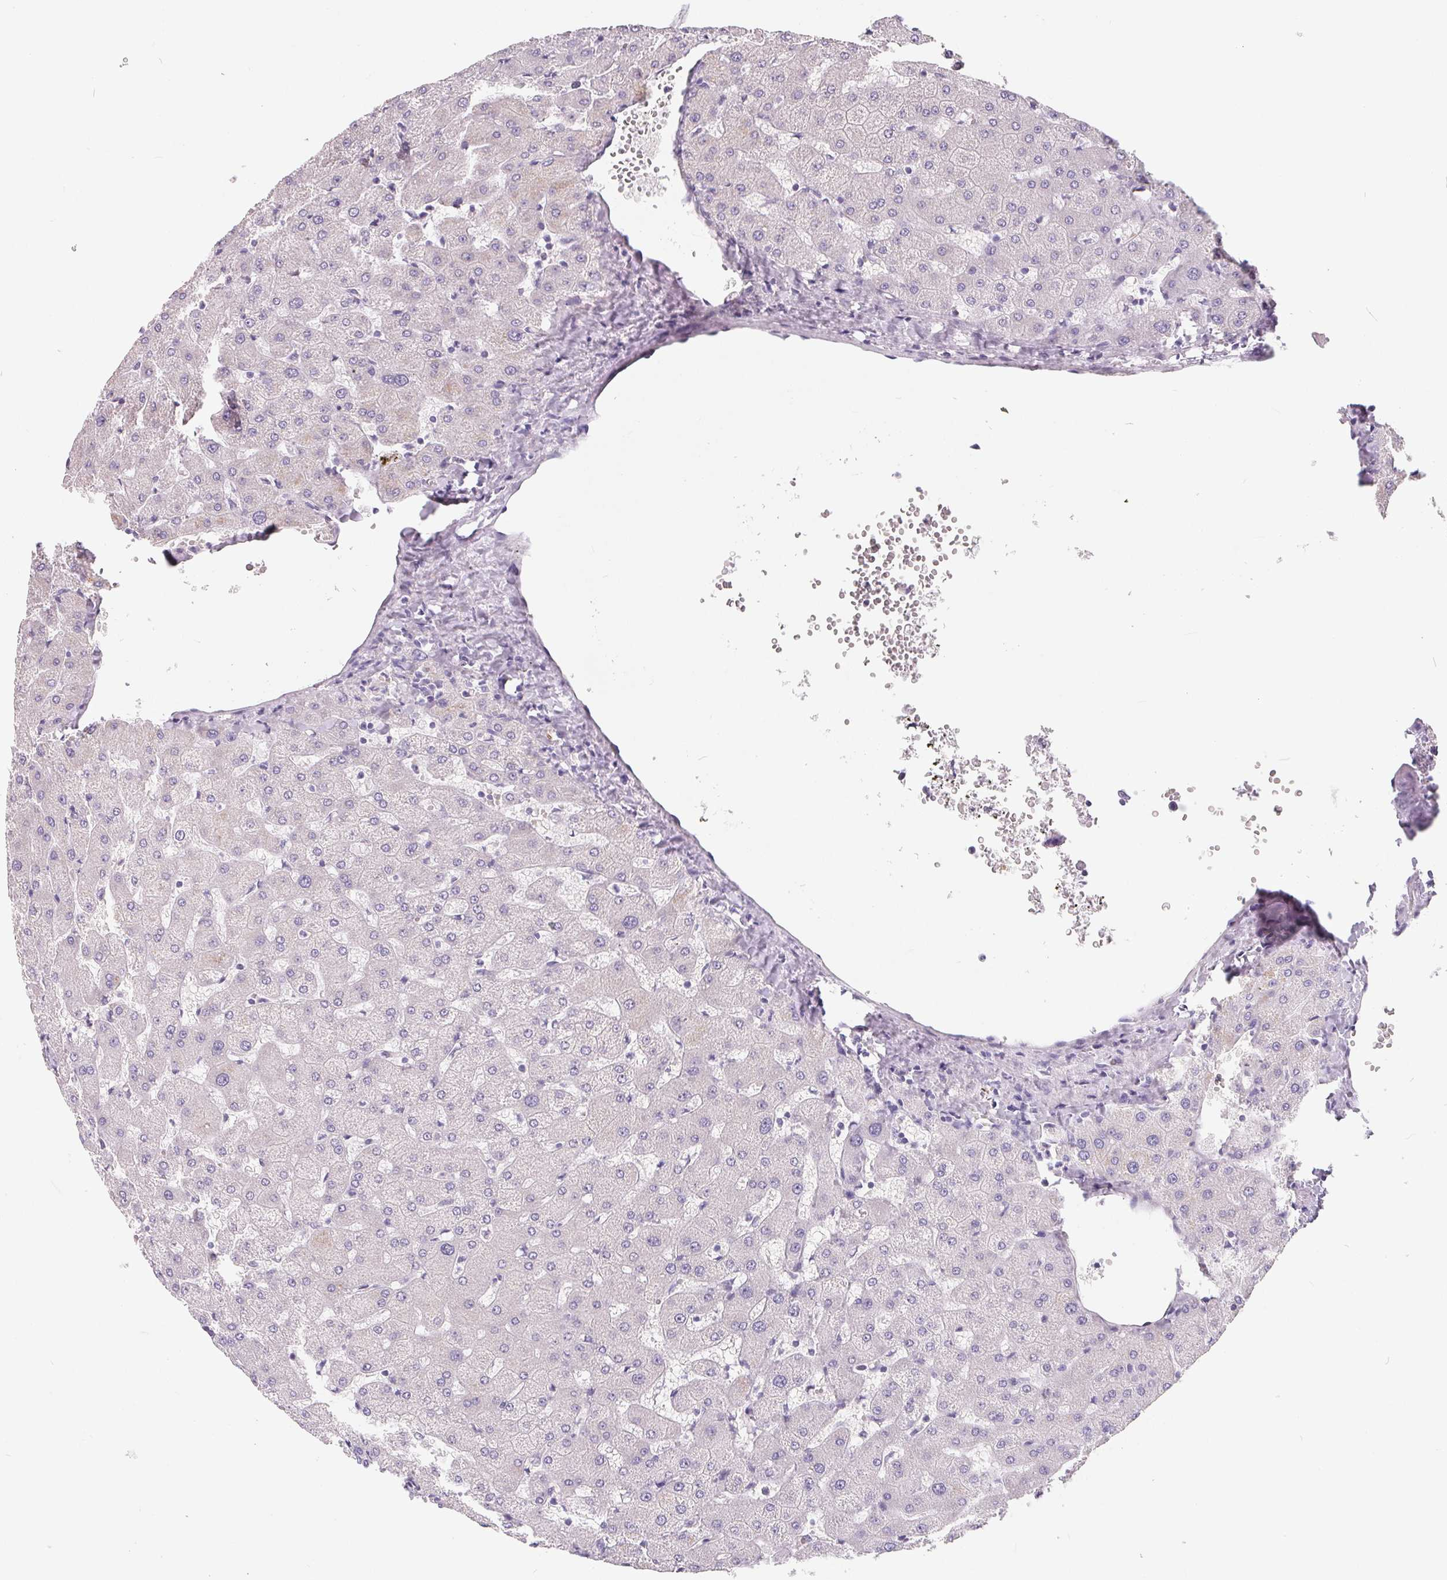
{"staining": {"intensity": "negative", "quantity": "none", "location": "none"}, "tissue": "liver", "cell_type": "Cholangiocytes", "image_type": "normal", "snomed": [{"axis": "morphology", "description": "Normal tissue, NOS"}, {"axis": "topography", "description": "Liver"}], "caption": "A high-resolution micrograph shows immunohistochemistry staining of unremarkable liver, which displays no significant positivity in cholangiocytes.", "gene": "FDX1", "patient": {"sex": "female", "age": 63}}